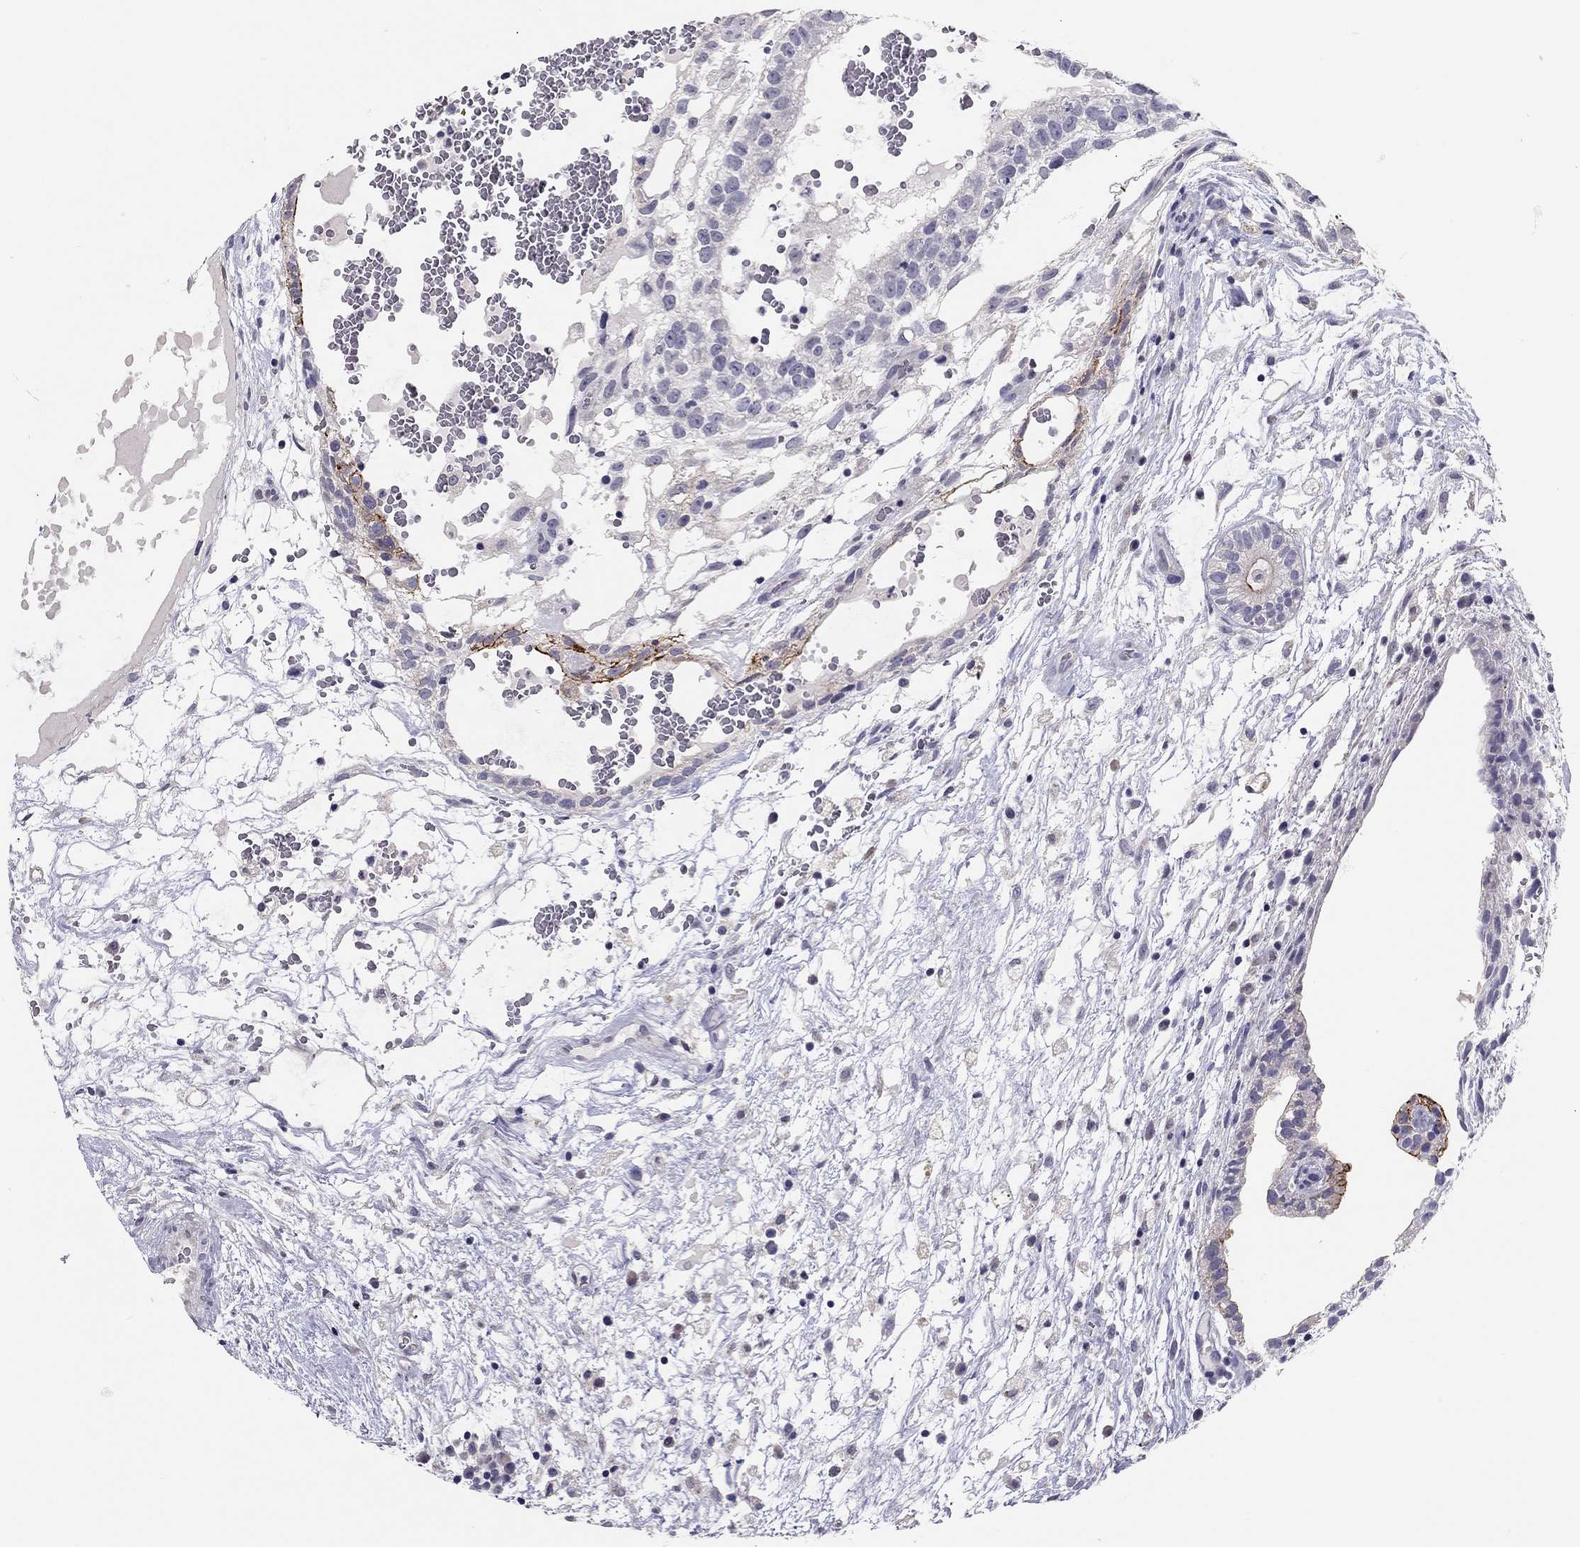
{"staining": {"intensity": "negative", "quantity": "none", "location": "none"}, "tissue": "testis cancer", "cell_type": "Tumor cells", "image_type": "cancer", "snomed": [{"axis": "morphology", "description": "Normal tissue, NOS"}, {"axis": "morphology", "description": "Carcinoma, Embryonal, NOS"}, {"axis": "topography", "description": "Testis"}], "caption": "An image of testis cancer stained for a protein displays no brown staining in tumor cells.", "gene": "SCARB1", "patient": {"sex": "male", "age": 32}}